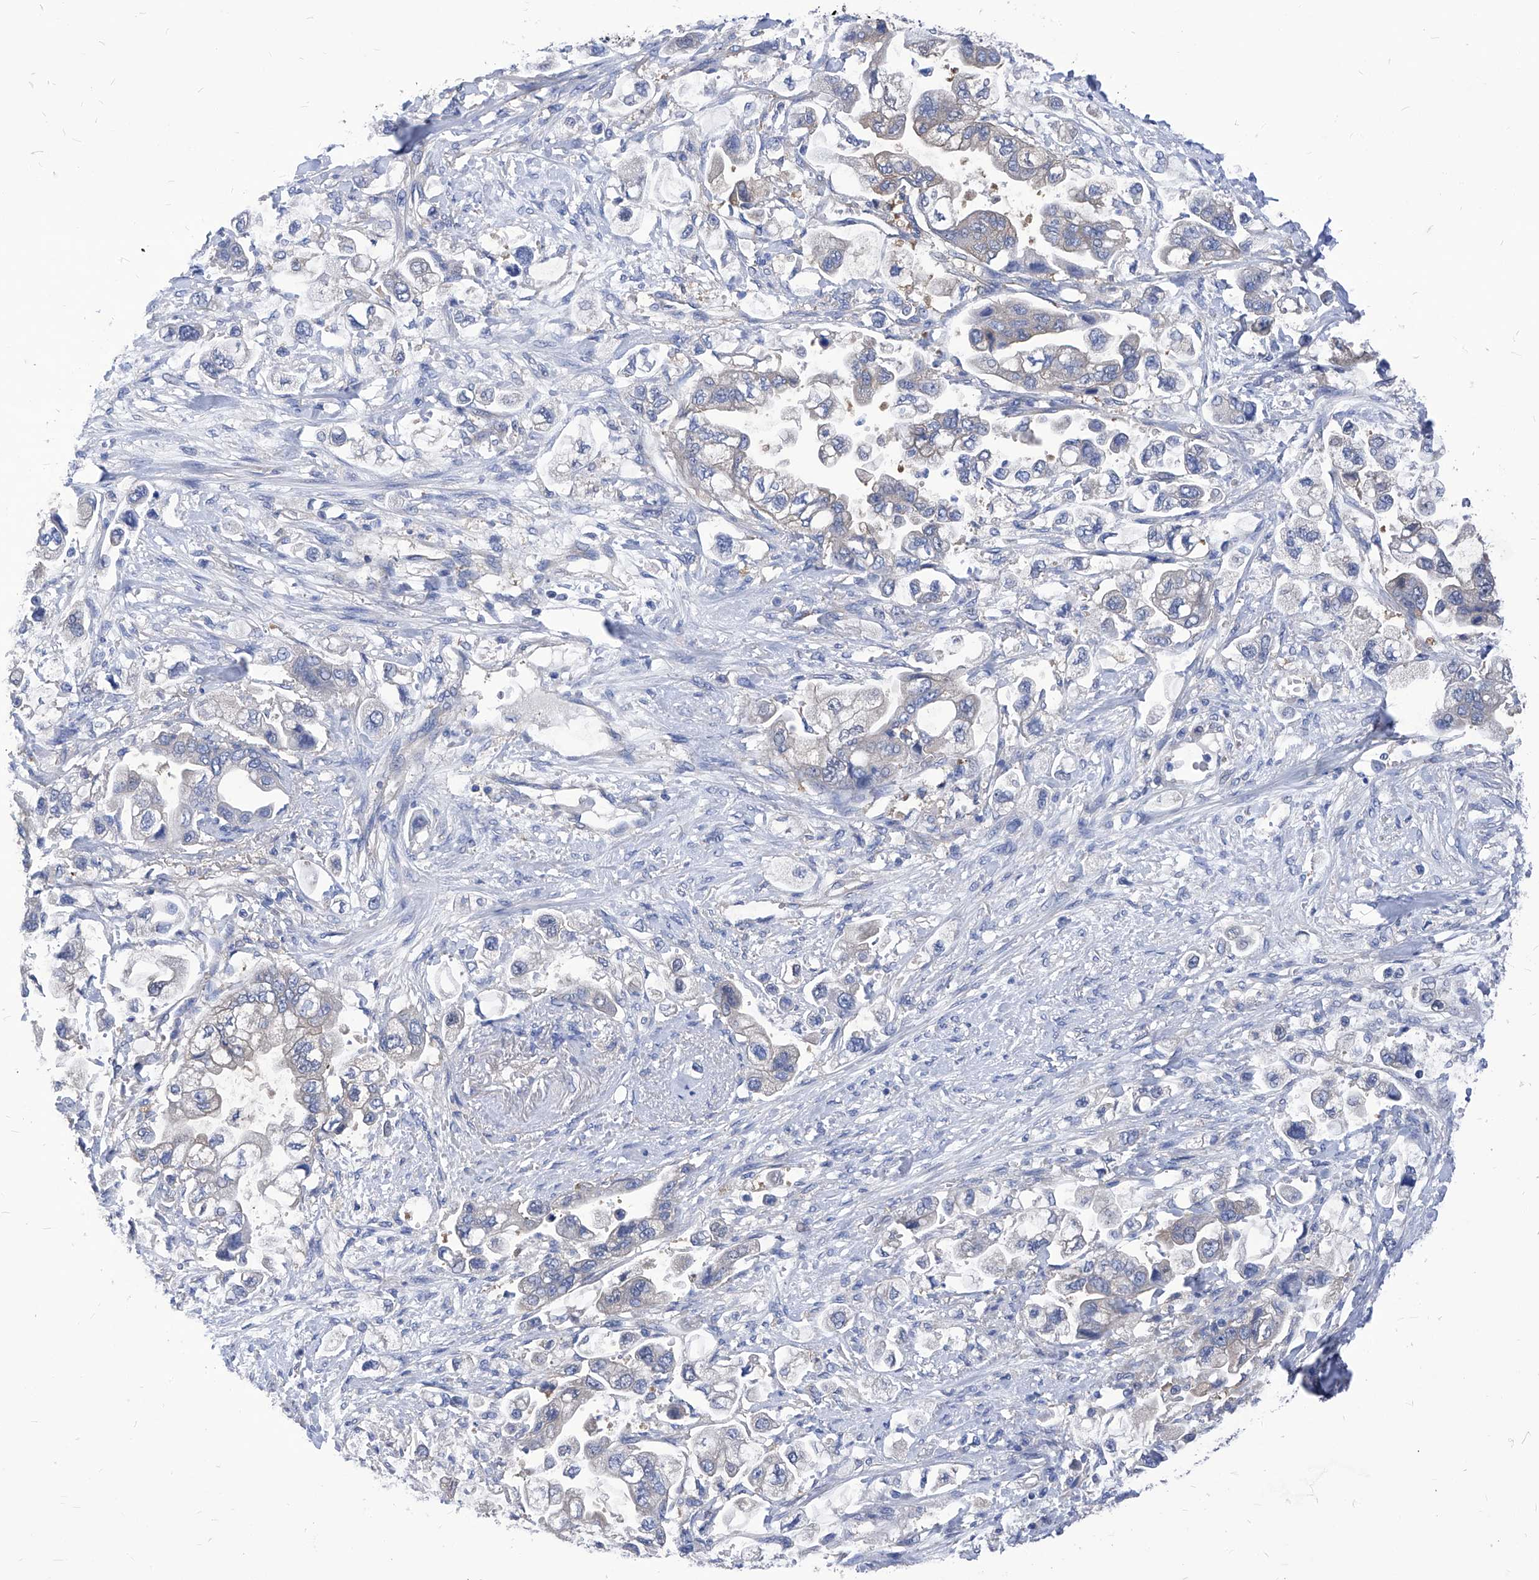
{"staining": {"intensity": "negative", "quantity": "none", "location": "none"}, "tissue": "stomach cancer", "cell_type": "Tumor cells", "image_type": "cancer", "snomed": [{"axis": "morphology", "description": "Adenocarcinoma, NOS"}, {"axis": "topography", "description": "Stomach"}], "caption": "The micrograph reveals no staining of tumor cells in stomach cancer.", "gene": "XPNPEP1", "patient": {"sex": "male", "age": 62}}